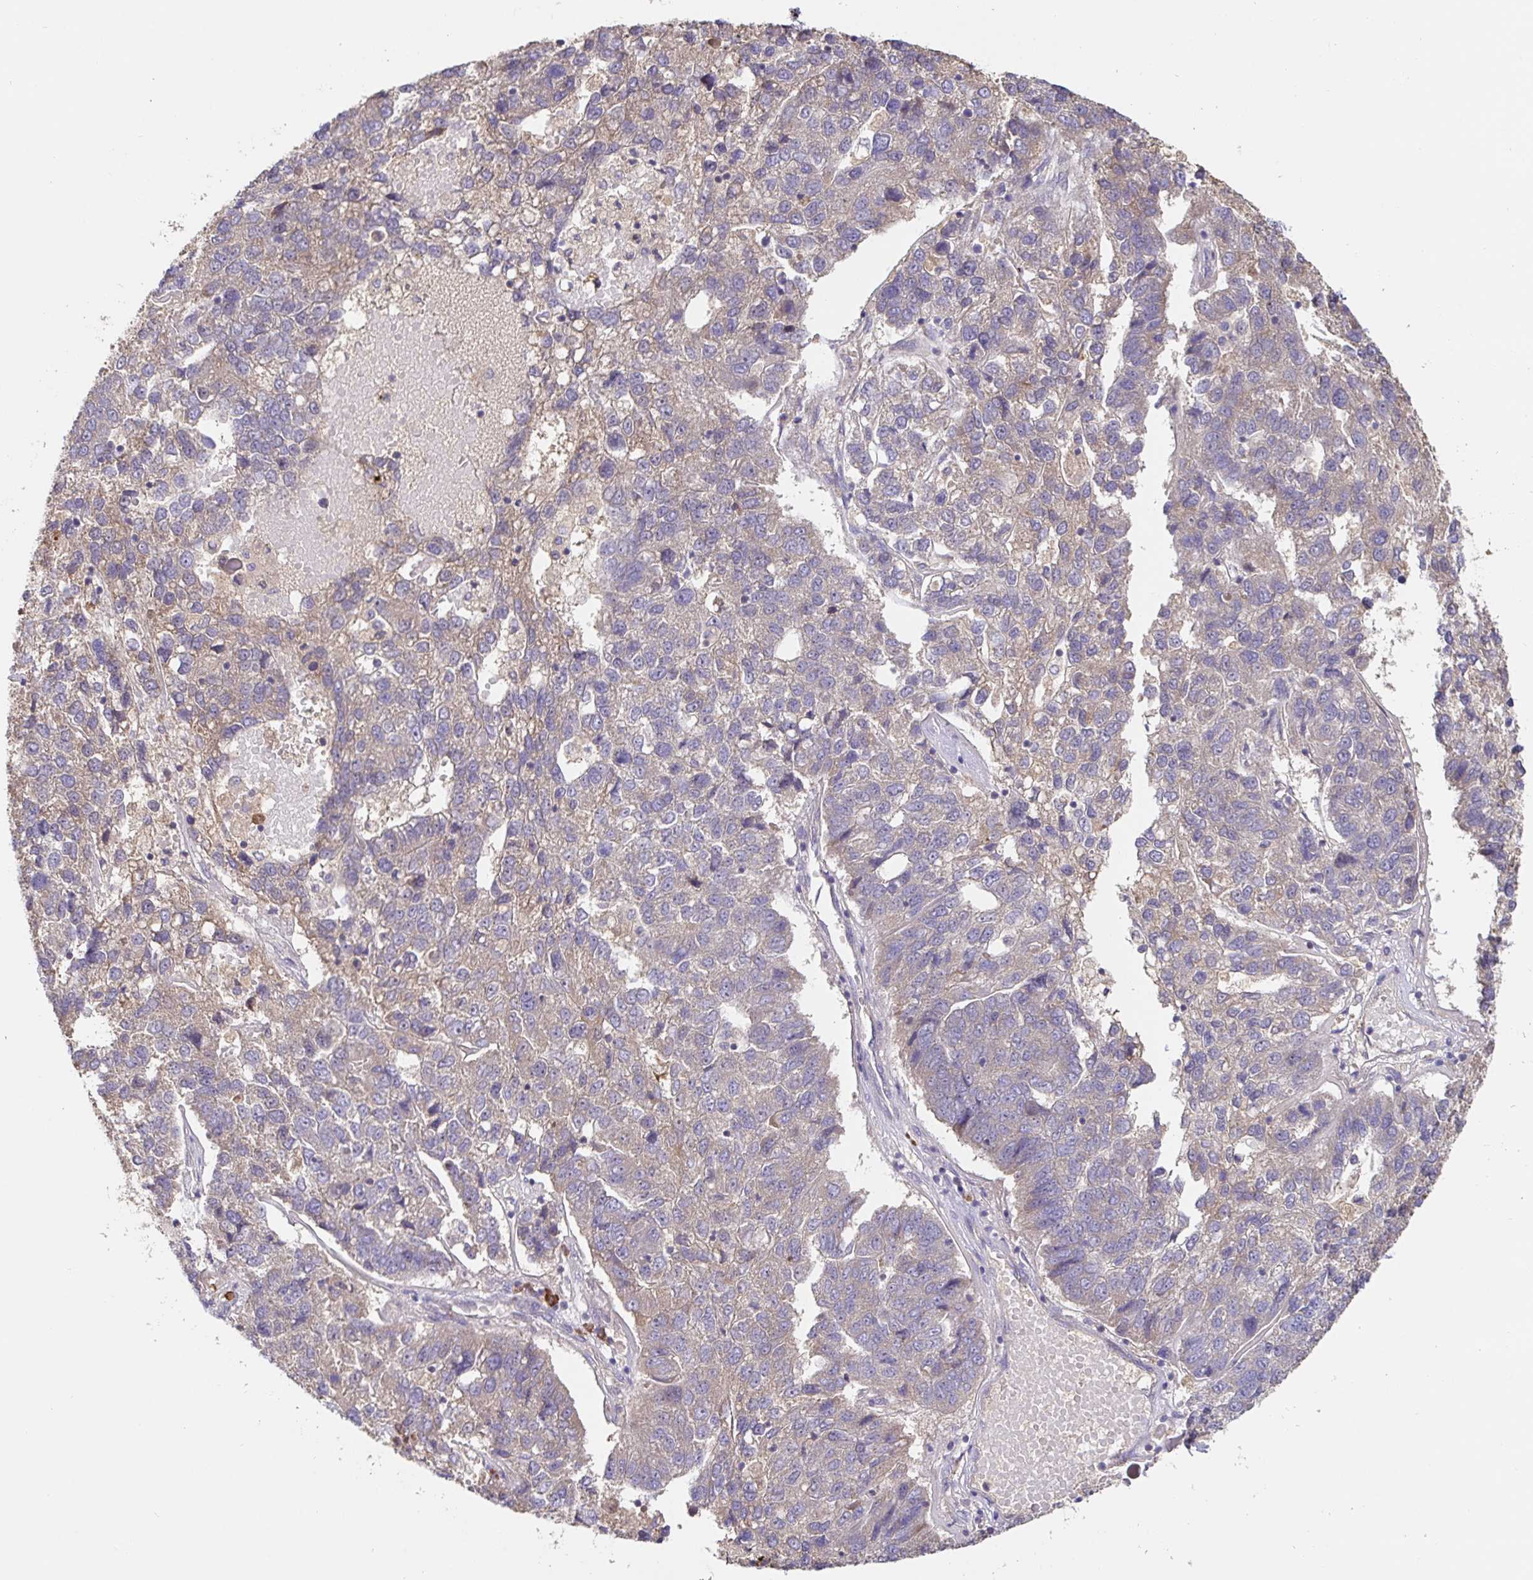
{"staining": {"intensity": "negative", "quantity": "none", "location": "none"}, "tissue": "pancreatic cancer", "cell_type": "Tumor cells", "image_type": "cancer", "snomed": [{"axis": "morphology", "description": "Adenocarcinoma, NOS"}, {"axis": "topography", "description": "Pancreas"}], "caption": "Human pancreatic cancer stained for a protein using immunohistochemistry (IHC) reveals no positivity in tumor cells.", "gene": "HAGH", "patient": {"sex": "female", "age": 61}}